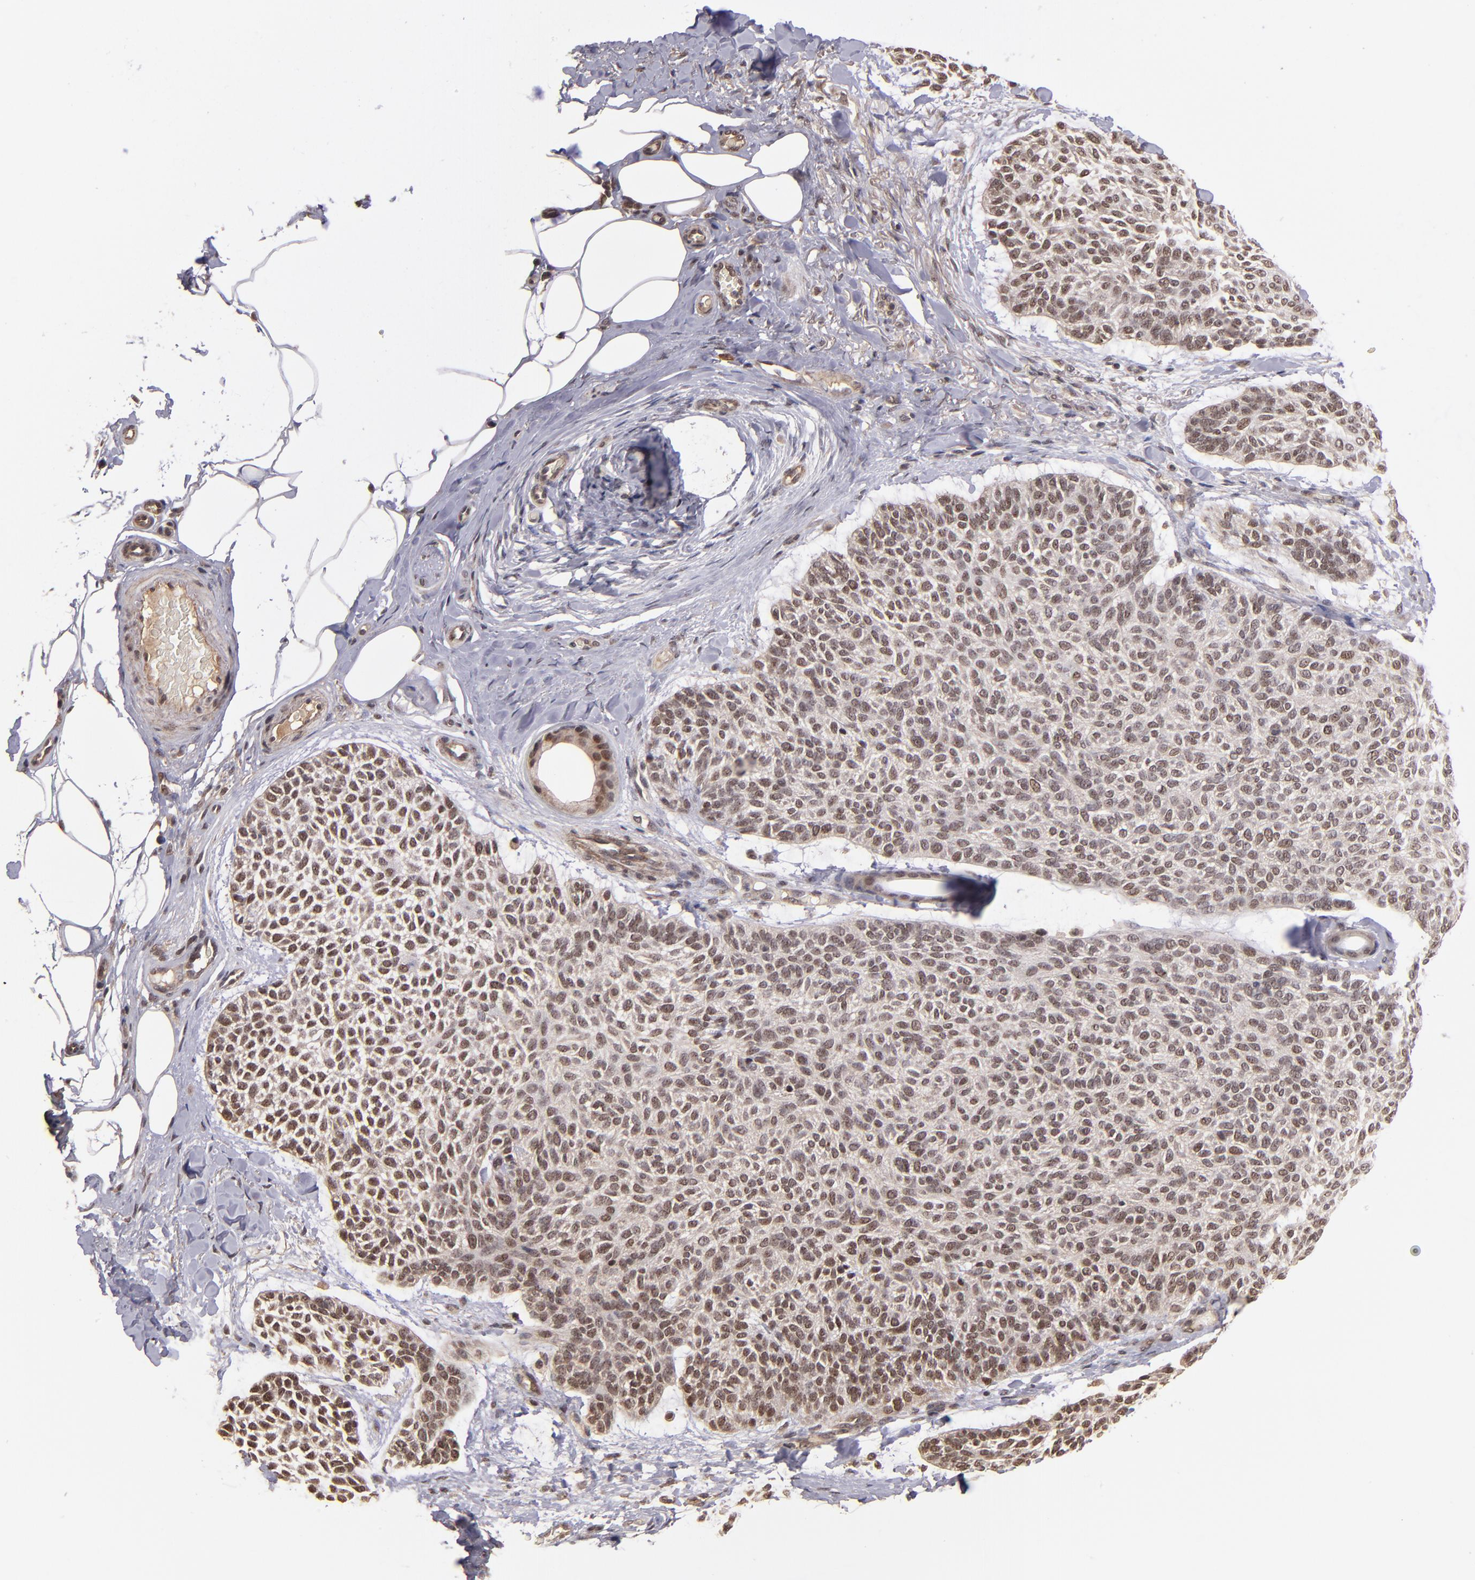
{"staining": {"intensity": "moderate", "quantity": ">75%", "location": "nuclear"}, "tissue": "skin cancer", "cell_type": "Tumor cells", "image_type": "cancer", "snomed": [{"axis": "morphology", "description": "Normal tissue, NOS"}, {"axis": "morphology", "description": "Basal cell carcinoma"}, {"axis": "topography", "description": "Skin"}], "caption": "About >75% of tumor cells in human skin cancer (basal cell carcinoma) demonstrate moderate nuclear protein positivity as visualized by brown immunohistochemical staining.", "gene": "ABHD12B", "patient": {"sex": "female", "age": 70}}